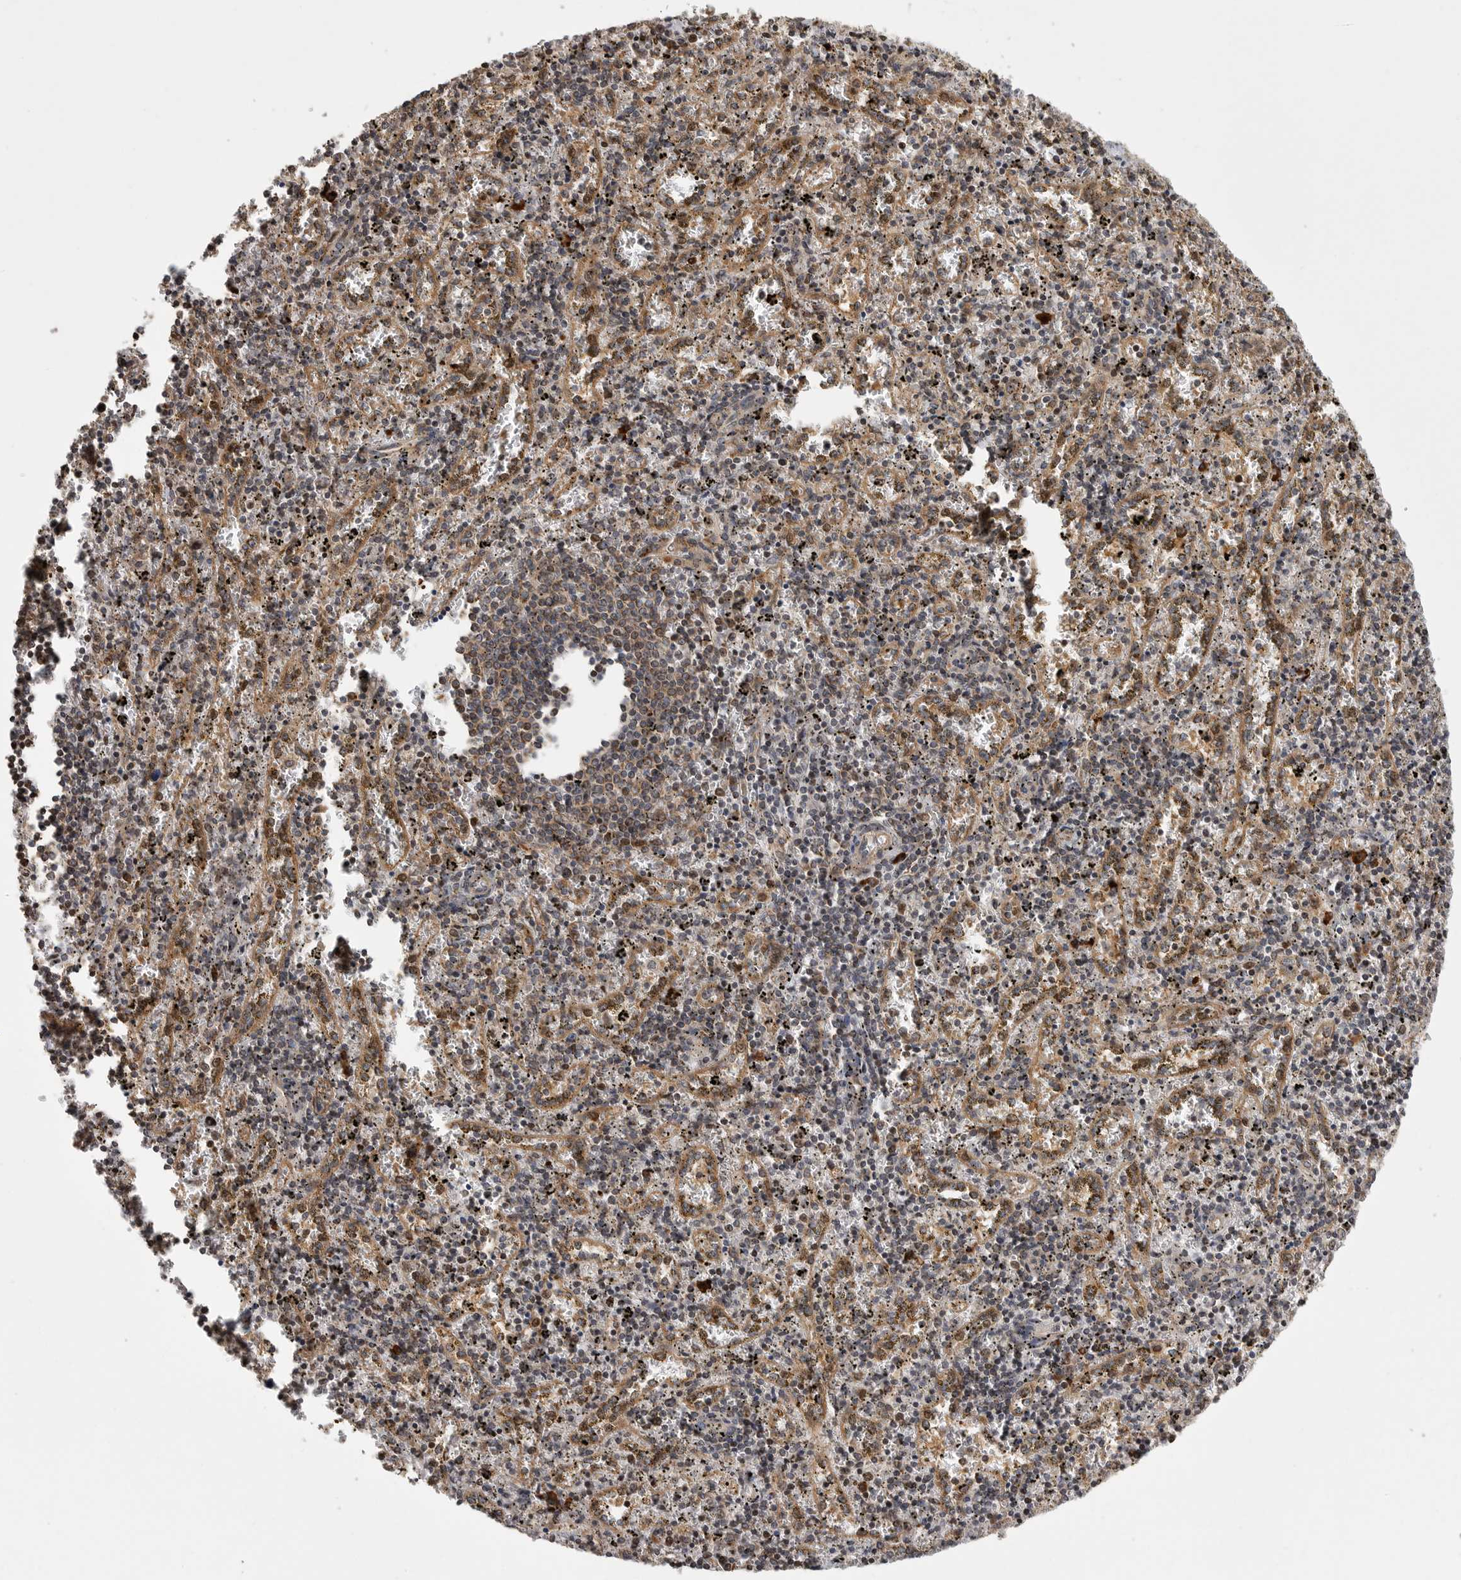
{"staining": {"intensity": "moderate", "quantity": "<25%", "location": "nuclear"}, "tissue": "spleen", "cell_type": "Cells in red pulp", "image_type": "normal", "snomed": [{"axis": "morphology", "description": "Normal tissue, NOS"}, {"axis": "topography", "description": "Spleen"}], "caption": "Approximately <25% of cells in red pulp in benign spleen demonstrate moderate nuclear protein positivity as visualized by brown immunohistochemical staining.", "gene": "OXR1", "patient": {"sex": "male", "age": 11}}